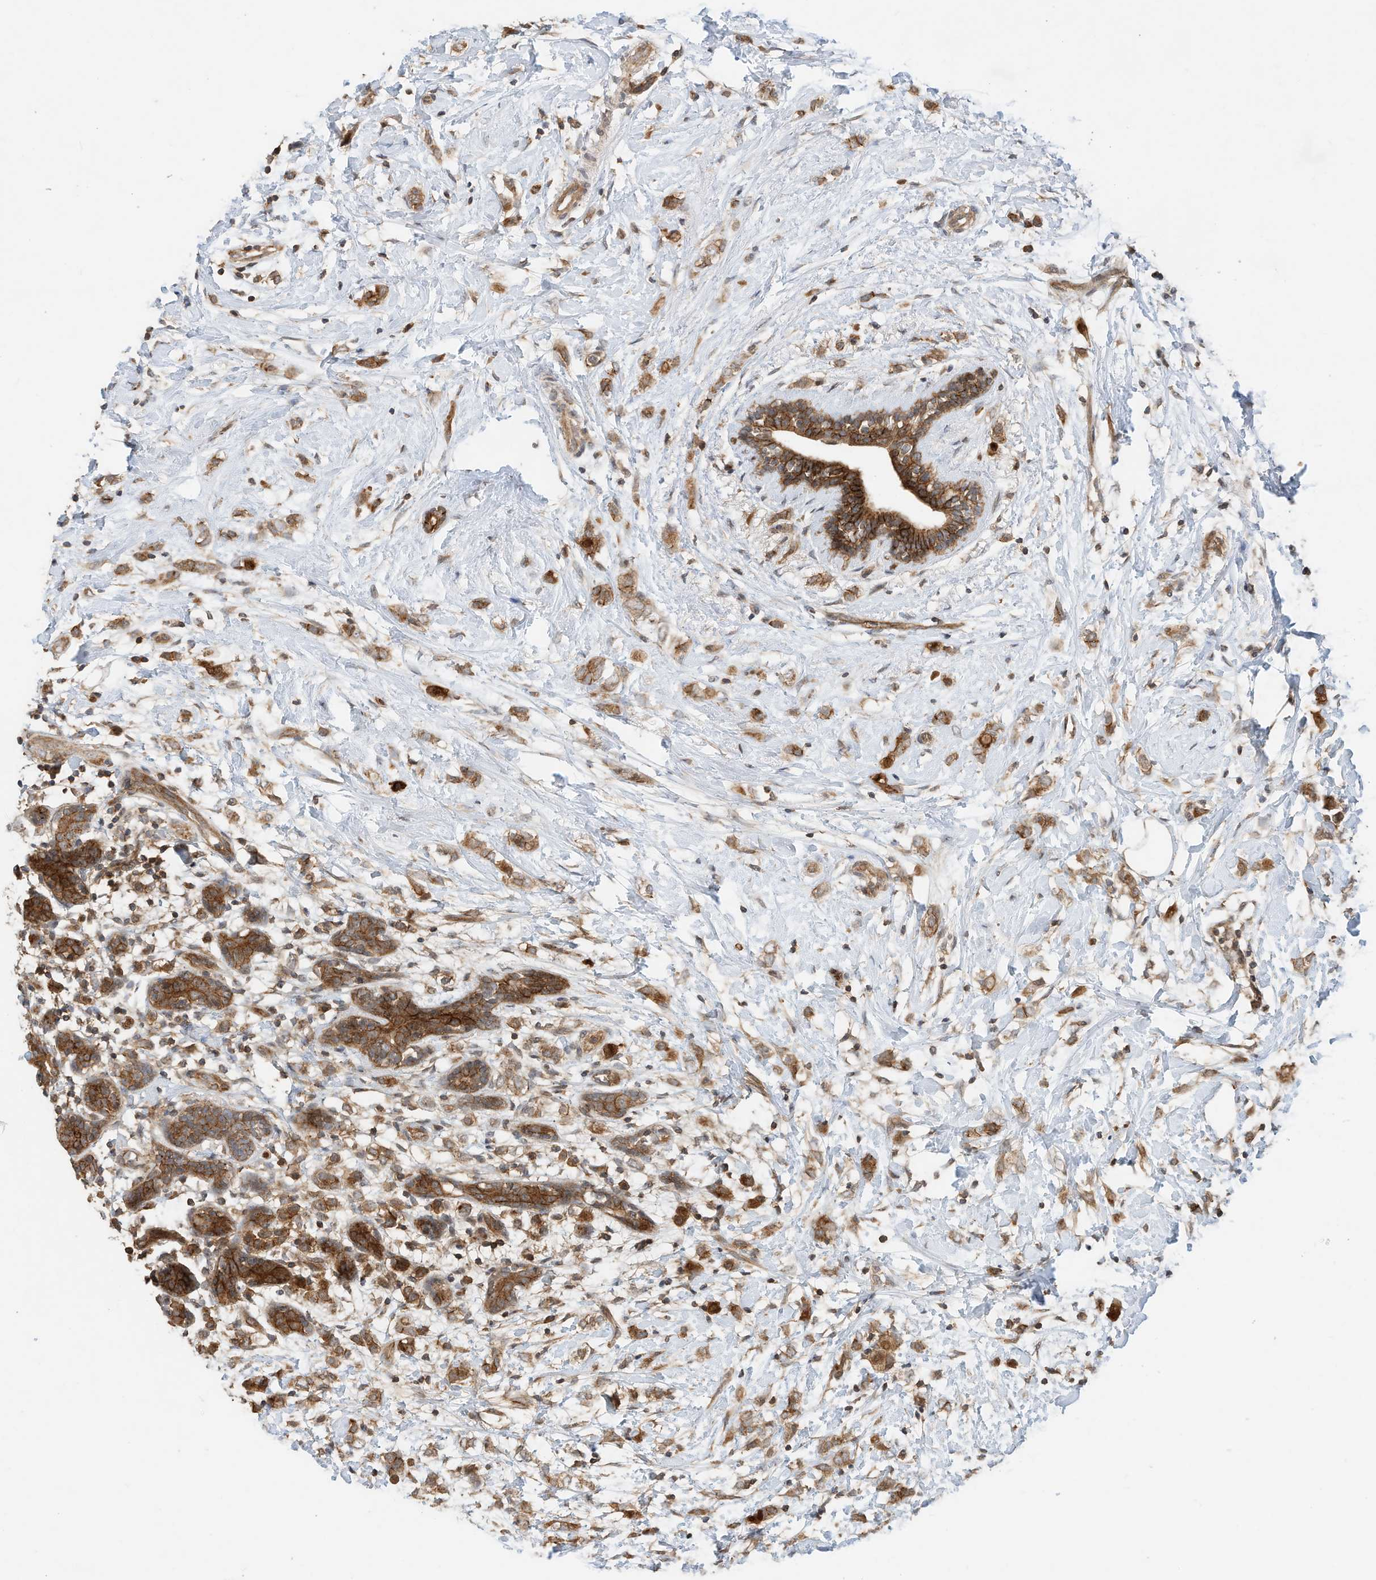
{"staining": {"intensity": "moderate", "quantity": ">75%", "location": "cytoplasmic/membranous"}, "tissue": "breast cancer", "cell_type": "Tumor cells", "image_type": "cancer", "snomed": [{"axis": "morphology", "description": "Normal tissue, NOS"}, {"axis": "morphology", "description": "Lobular carcinoma"}, {"axis": "topography", "description": "Breast"}], "caption": "An image of breast cancer stained for a protein demonstrates moderate cytoplasmic/membranous brown staining in tumor cells.", "gene": "CPAMD8", "patient": {"sex": "female", "age": 47}}